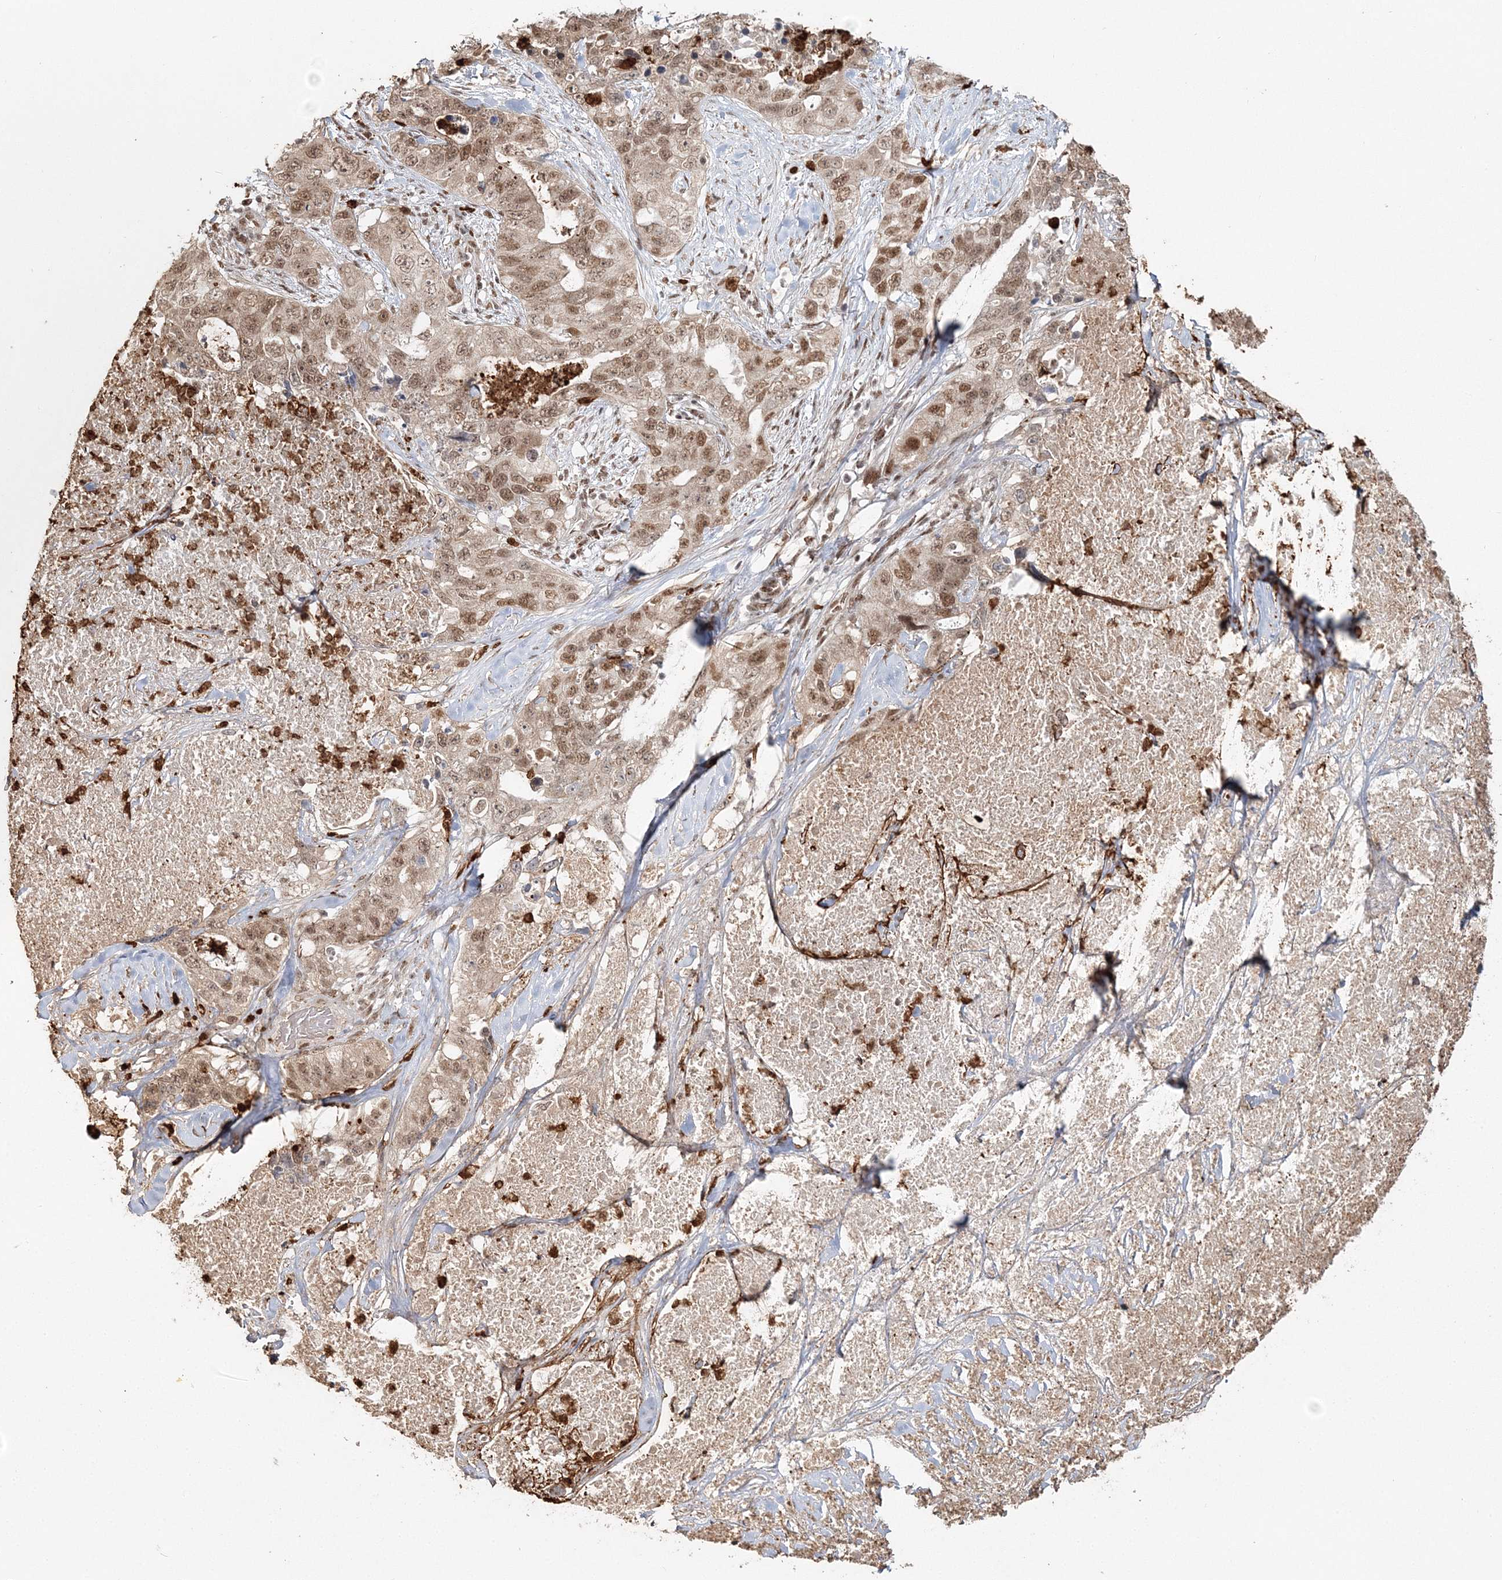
{"staining": {"intensity": "moderate", "quantity": ">75%", "location": "nuclear"}, "tissue": "lung cancer", "cell_type": "Tumor cells", "image_type": "cancer", "snomed": [{"axis": "morphology", "description": "Adenocarcinoma, NOS"}, {"axis": "topography", "description": "Lung"}], "caption": "Brown immunohistochemical staining in adenocarcinoma (lung) reveals moderate nuclear positivity in approximately >75% of tumor cells.", "gene": "QRICH1", "patient": {"sex": "female", "age": 51}}